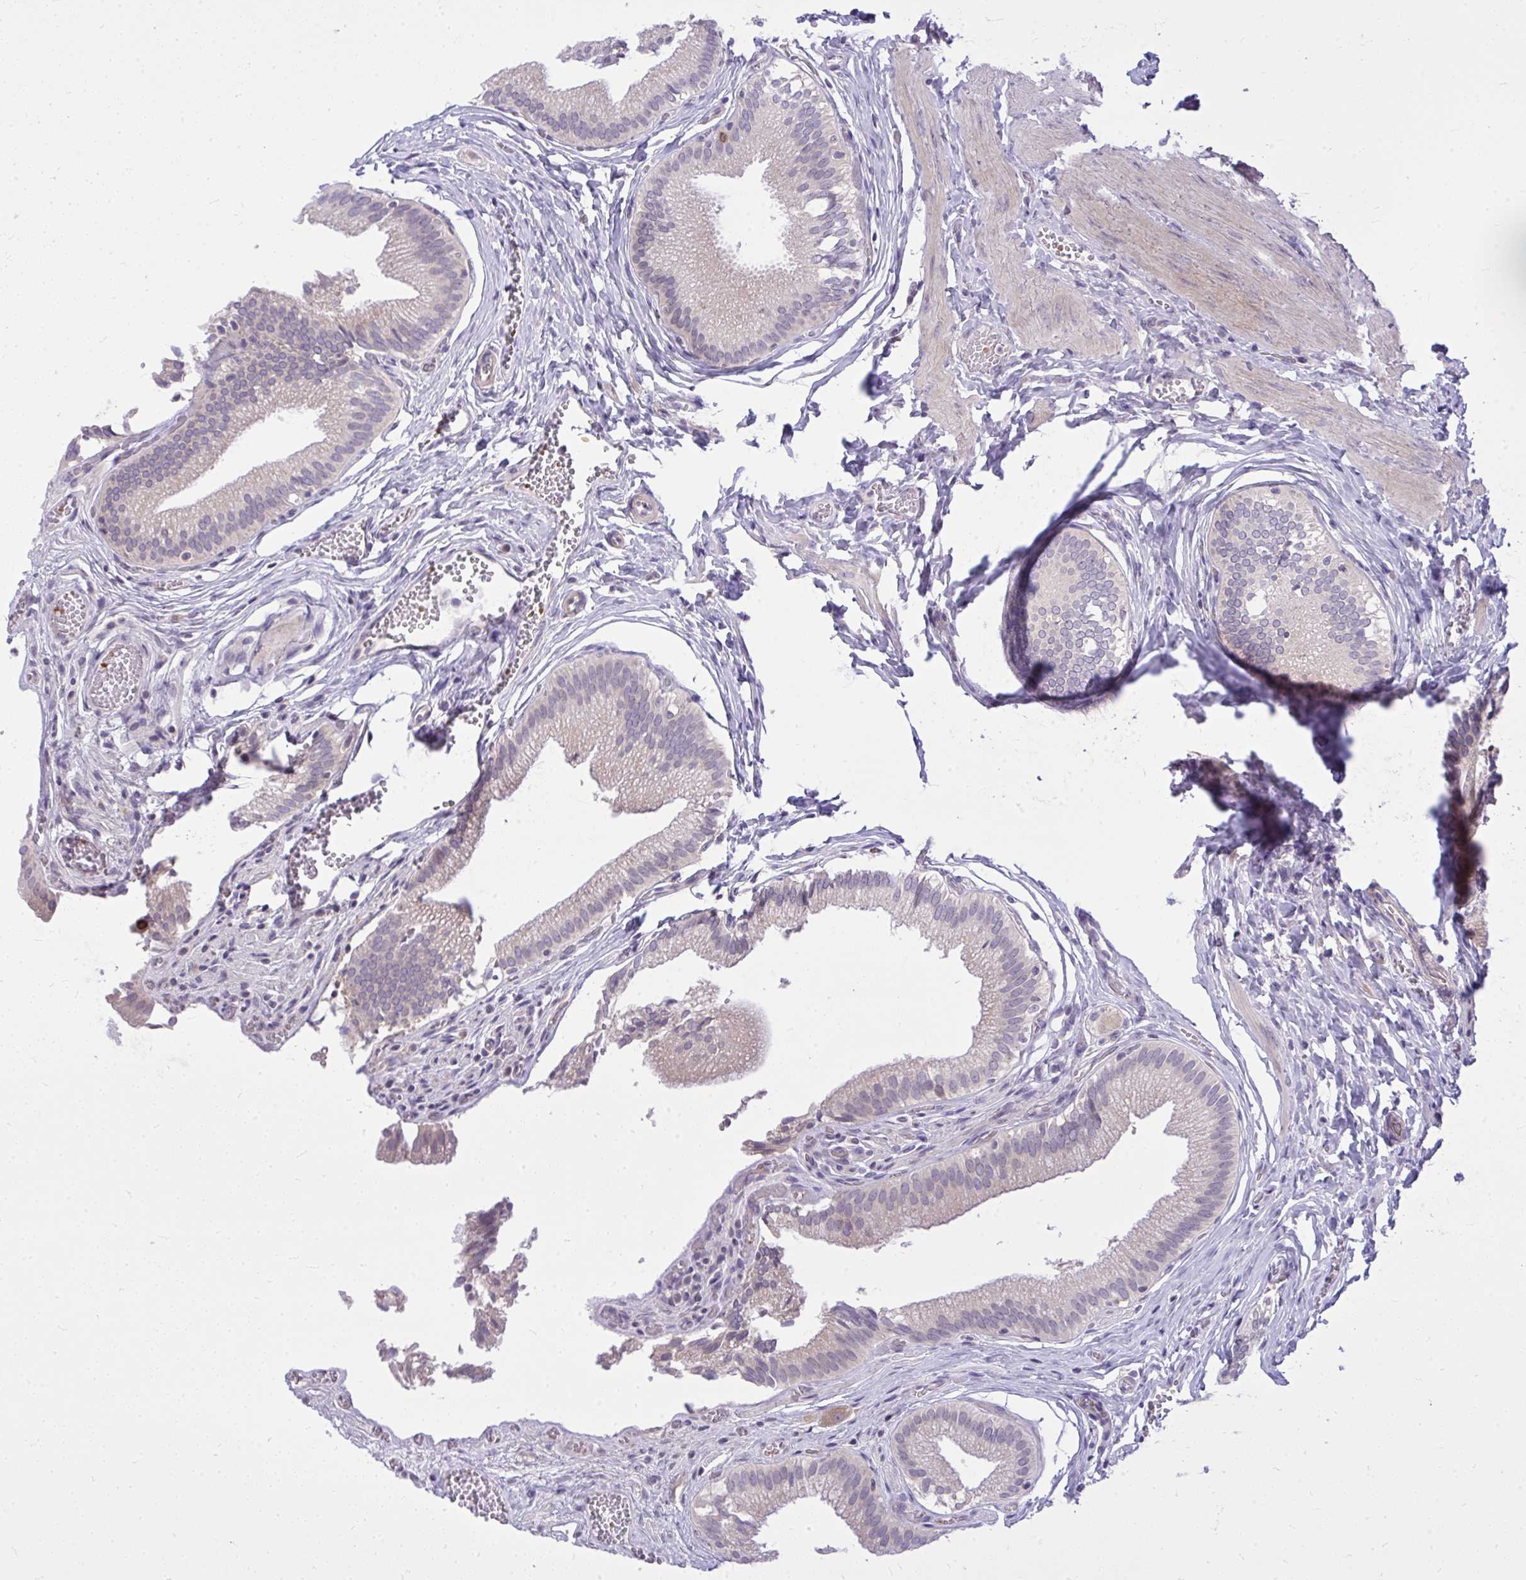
{"staining": {"intensity": "weak", "quantity": "25%-75%", "location": "cytoplasmic/membranous"}, "tissue": "gallbladder", "cell_type": "Glandular cells", "image_type": "normal", "snomed": [{"axis": "morphology", "description": "Normal tissue, NOS"}, {"axis": "topography", "description": "Gallbladder"}, {"axis": "topography", "description": "Peripheral nerve tissue"}], "caption": "High-magnification brightfield microscopy of normal gallbladder stained with DAB (3,3'-diaminobenzidine) (brown) and counterstained with hematoxylin (blue). glandular cells exhibit weak cytoplasmic/membranous staining is seen in about25%-75% of cells.", "gene": "DPY19L1", "patient": {"sex": "male", "age": 17}}